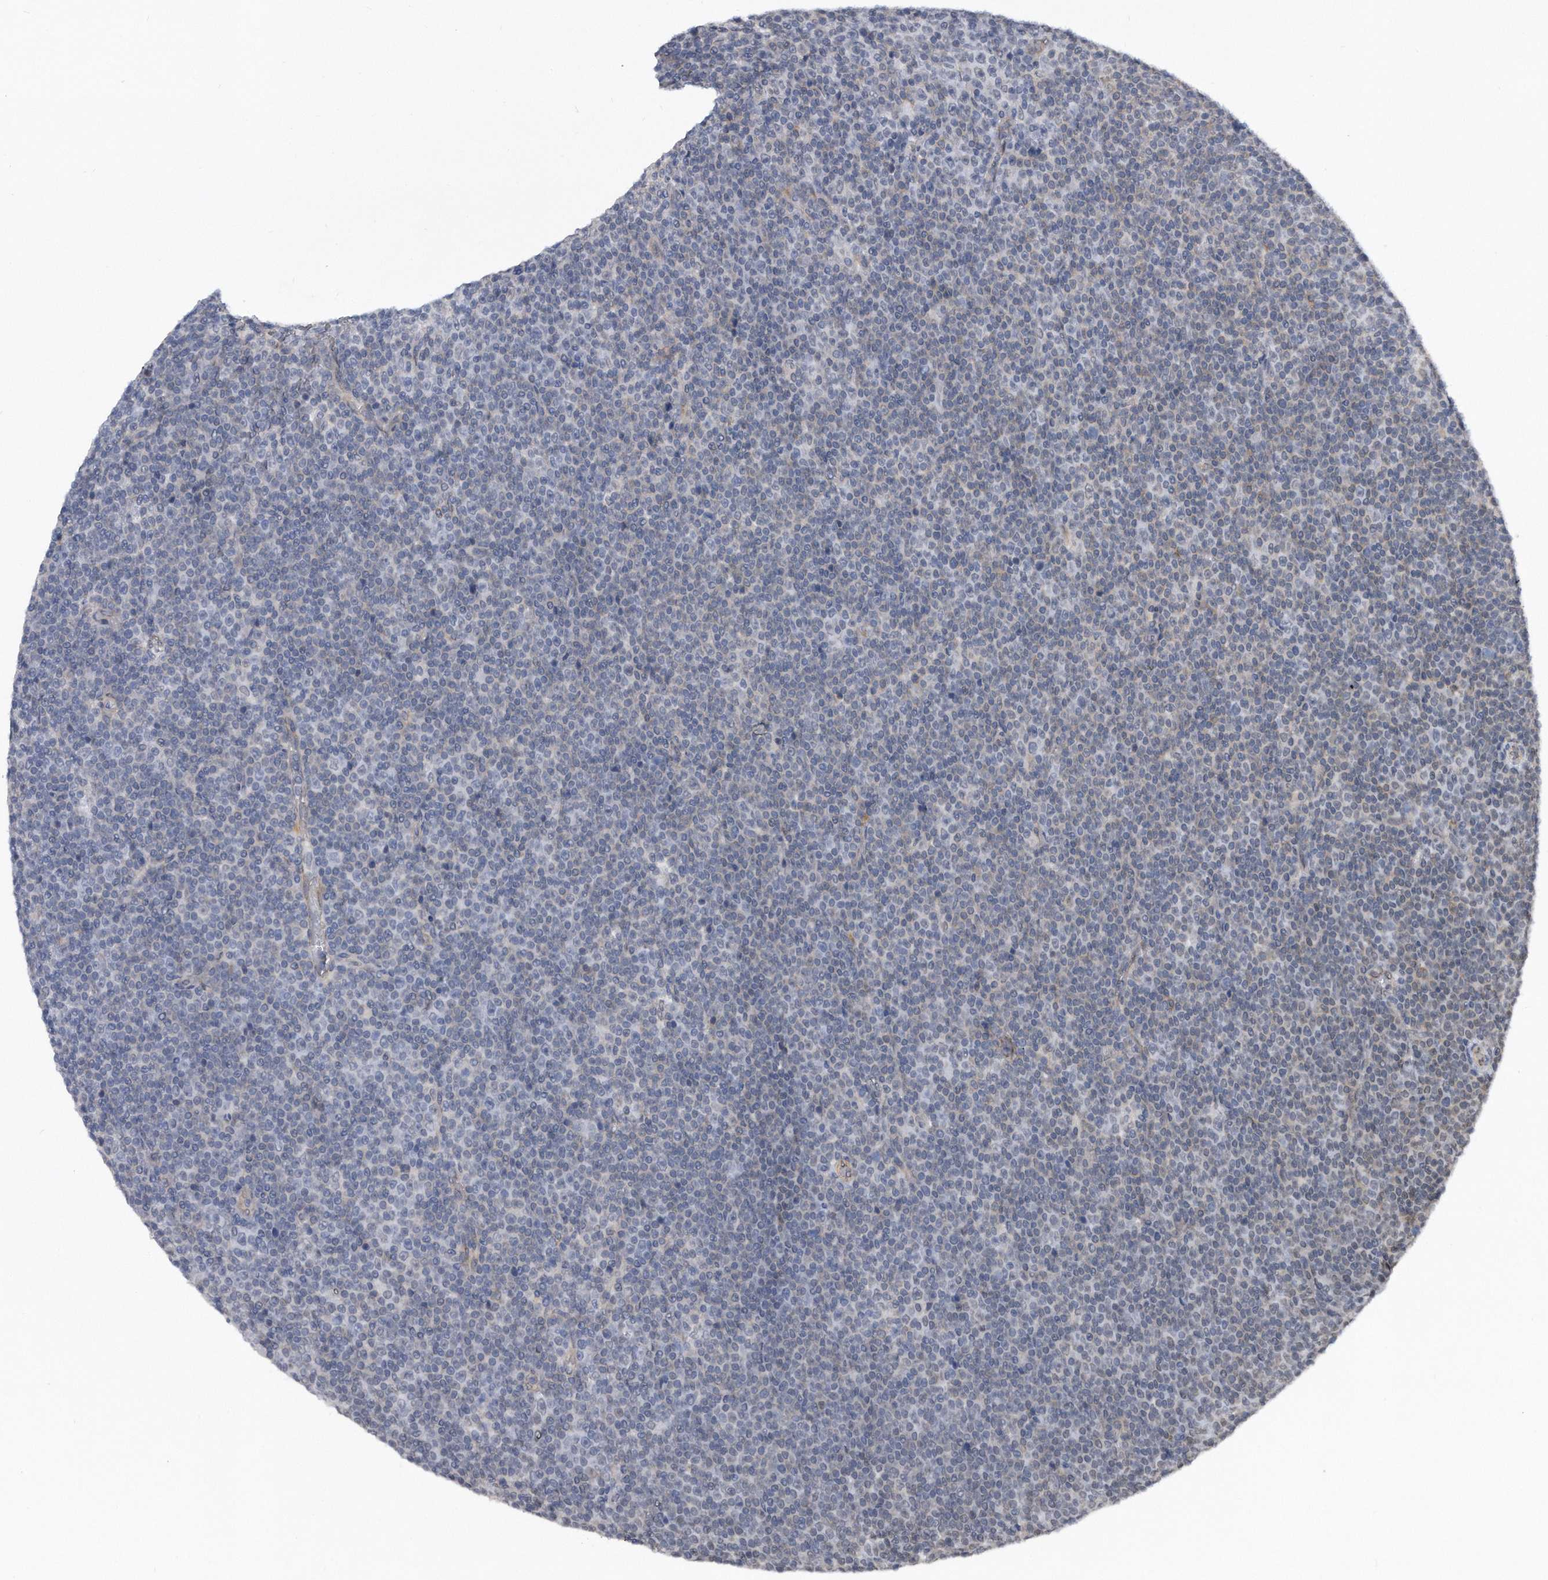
{"staining": {"intensity": "negative", "quantity": "none", "location": "none"}, "tissue": "lymphoma", "cell_type": "Tumor cells", "image_type": "cancer", "snomed": [{"axis": "morphology", "description": "Malignant lymphoma, non-Hodgkin's type, Low grade"}, {"axis": "topography", "description": "Lymph node"}], "caption": "Human lymphoma stained for a protein using immunohistochemistry (IHC) displays no staining in tumor cells.", "gene": "TP53INP1", "patient": {"sex": "female", "age": 67}}